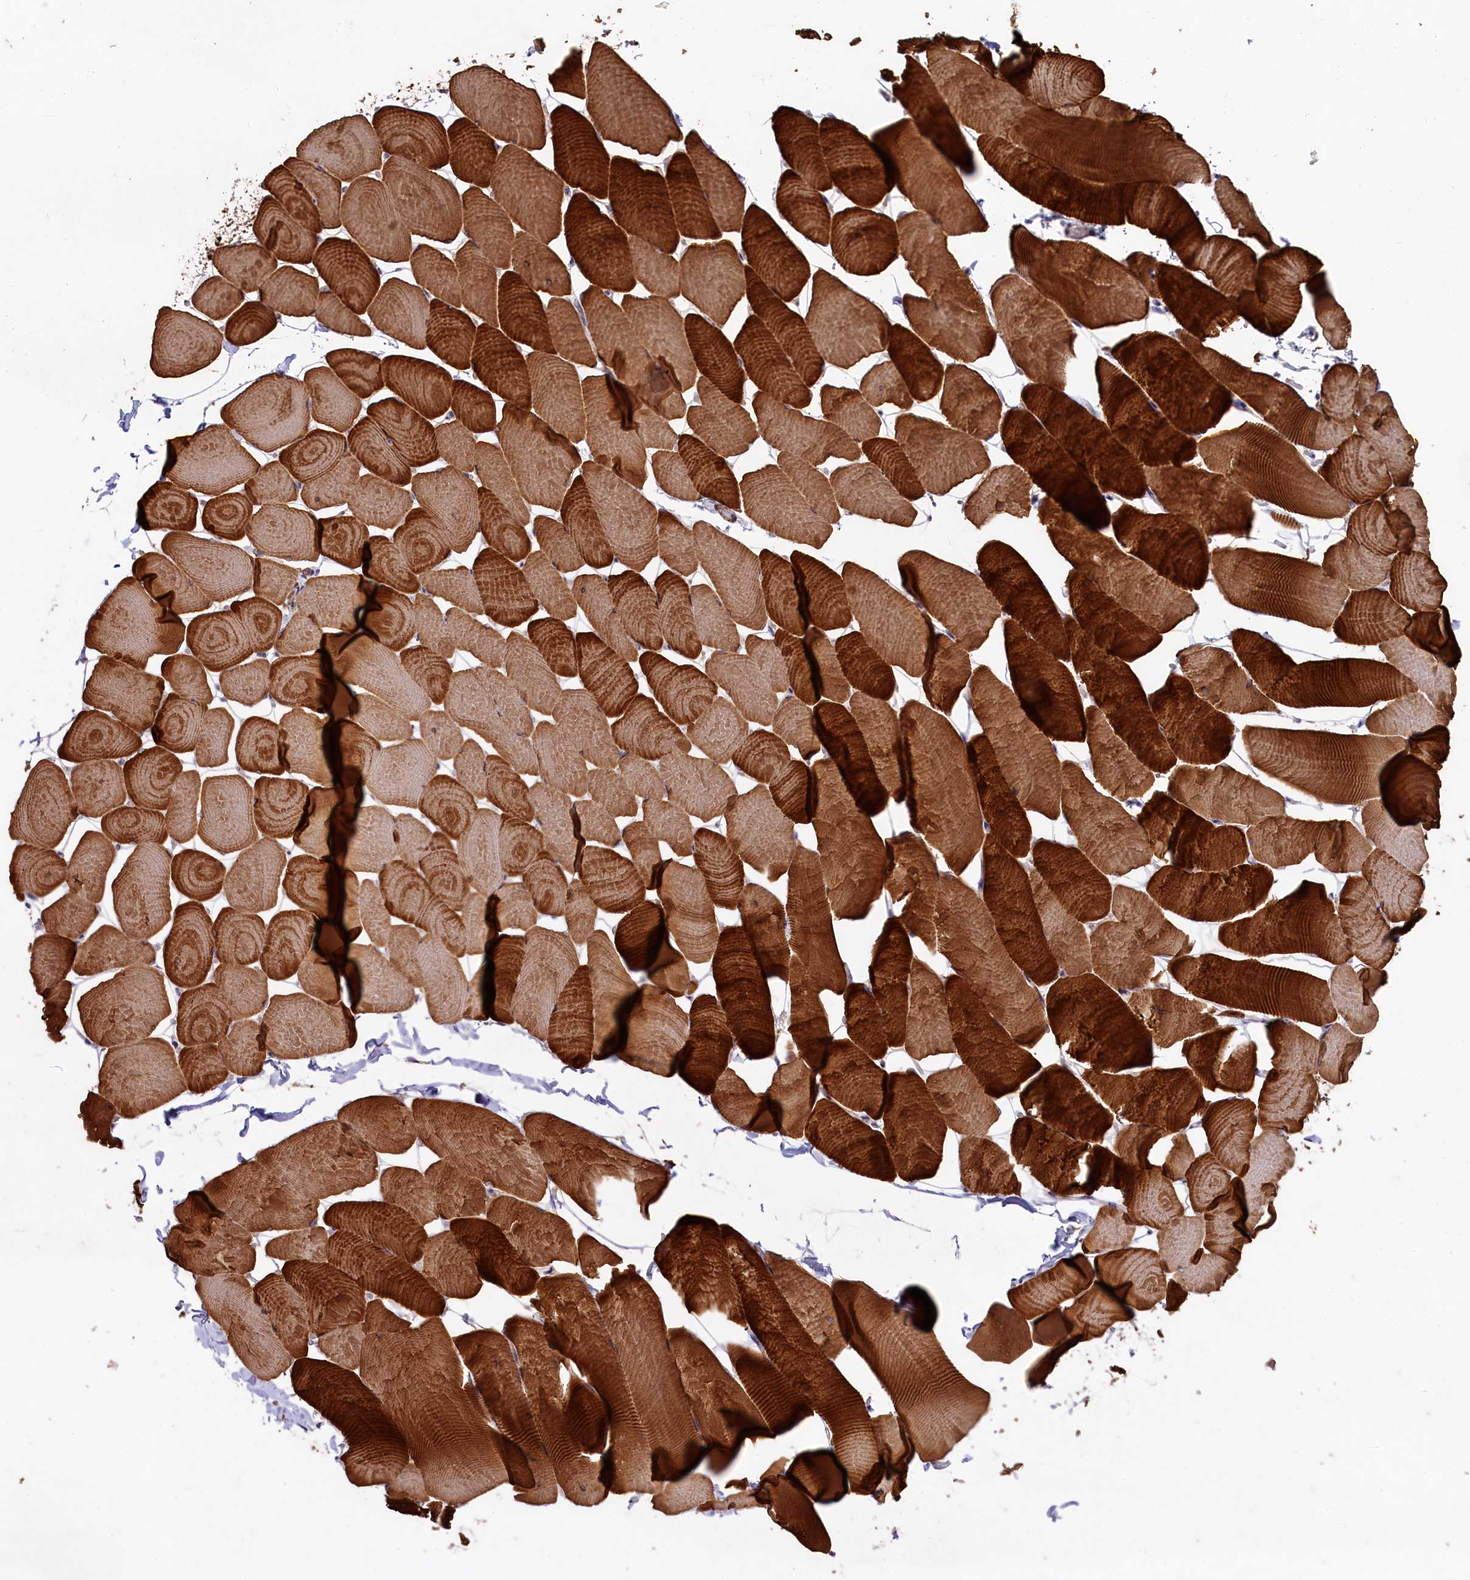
{"staining": {"intensity": "strong", "quantity": ">75%", "location": "cytoplasmic/membranous"}, "tissue": "skeletal muscle", "cell_type": "Myocytes", "image_type": "normal", "snomed": [{"axis": "morphology", "description": "Normal tissue, NOS"}, {"axis": "topography", "description": "Skeletal muscle"}], "caption": "Immunohistochemical staining of benign skeletal muscle exhibits high levels of strong cytoplasmic/membranous expression in about >75% of myocytes. The staining is performed using DAB (3,3'-diaminobenzidine) brown chromogen to label protein expression. The nuclei are counter-stained blue using hematoxylin.", "gene": "RAPSN", "patient": {"sex": "male", "age": 25}}